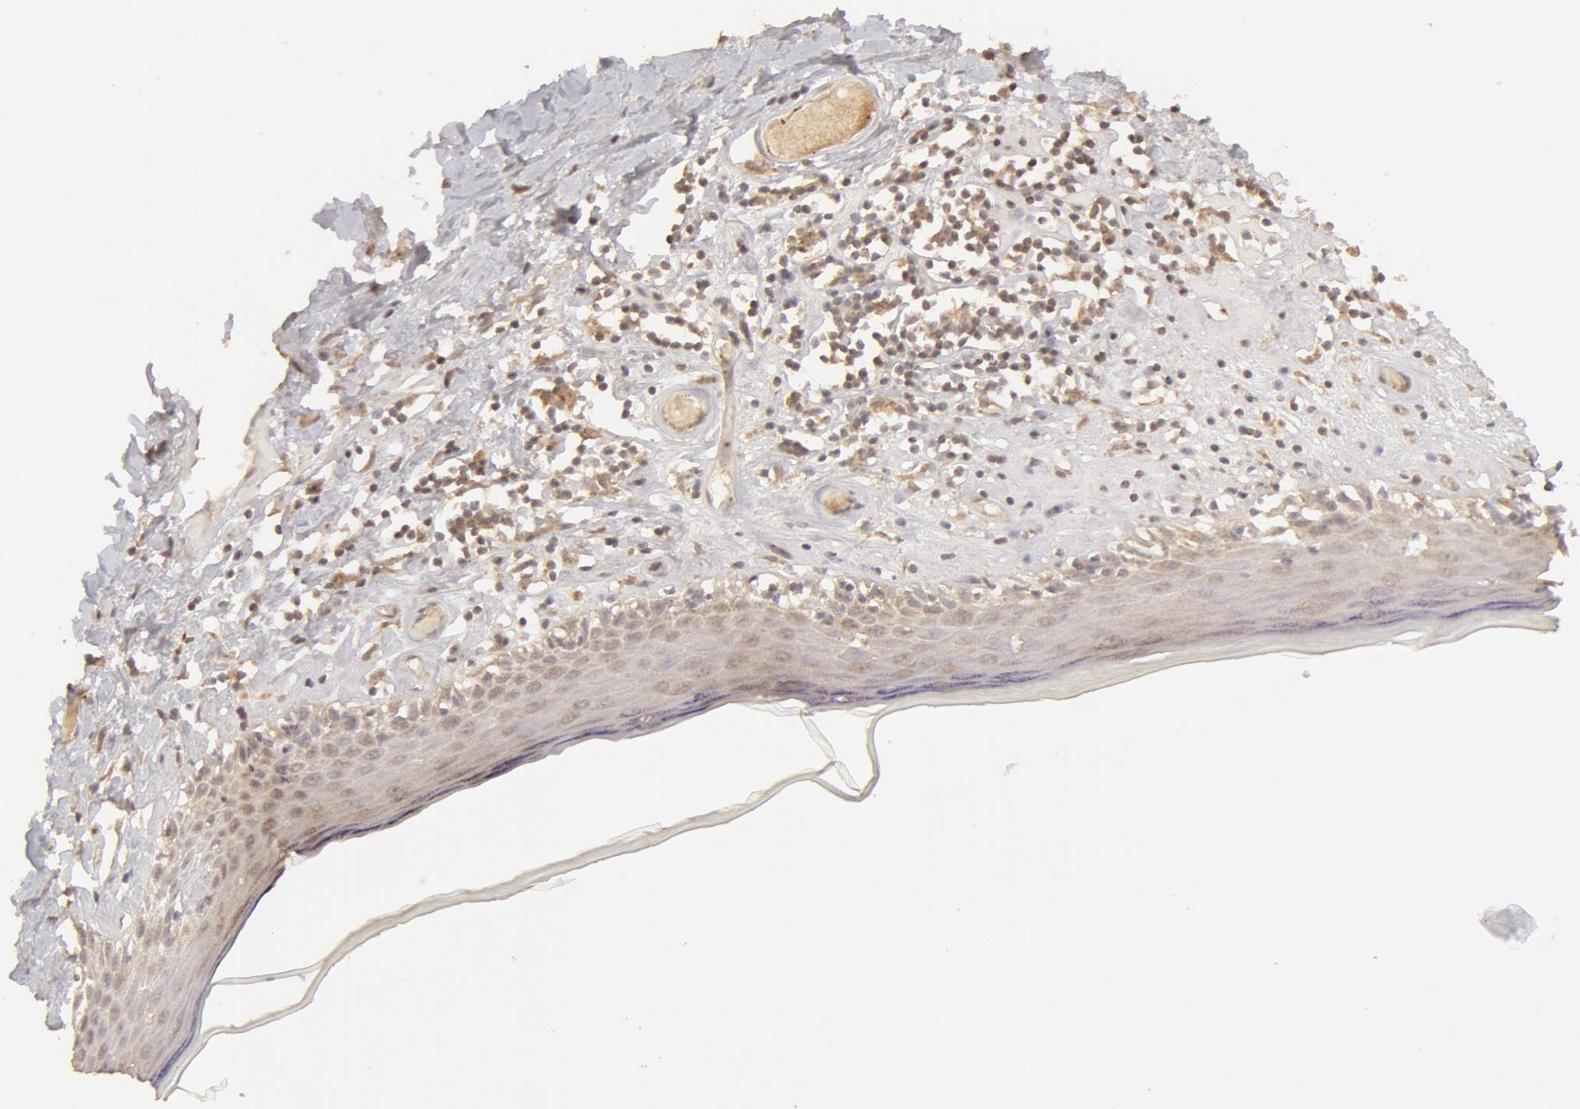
{"staining": {"intensity": "negative", "quantity": "none", "location": "none"}, "tissue": "skin", "cell_type": "Epidermal cells", "image_type": "normal", "snomed": [{"axis": "morphology", "description": "Normal tissue, NOS"}, {"axis": "topography", "description": "Vascular tissue"}, {"axis": "topography", "description": "Vulva"}, {"axis": "topography", "description": "Peripheral nerve tissue"}], "caption": "A photomicrograph of human skin is negative for staining in epidermal cells. The staining is performed using DAB brown chromogen with nuclei counter-stained in using hematoxylin.", "gene": "ADPRH", "patient": {"sex": "female", "age": 86}}